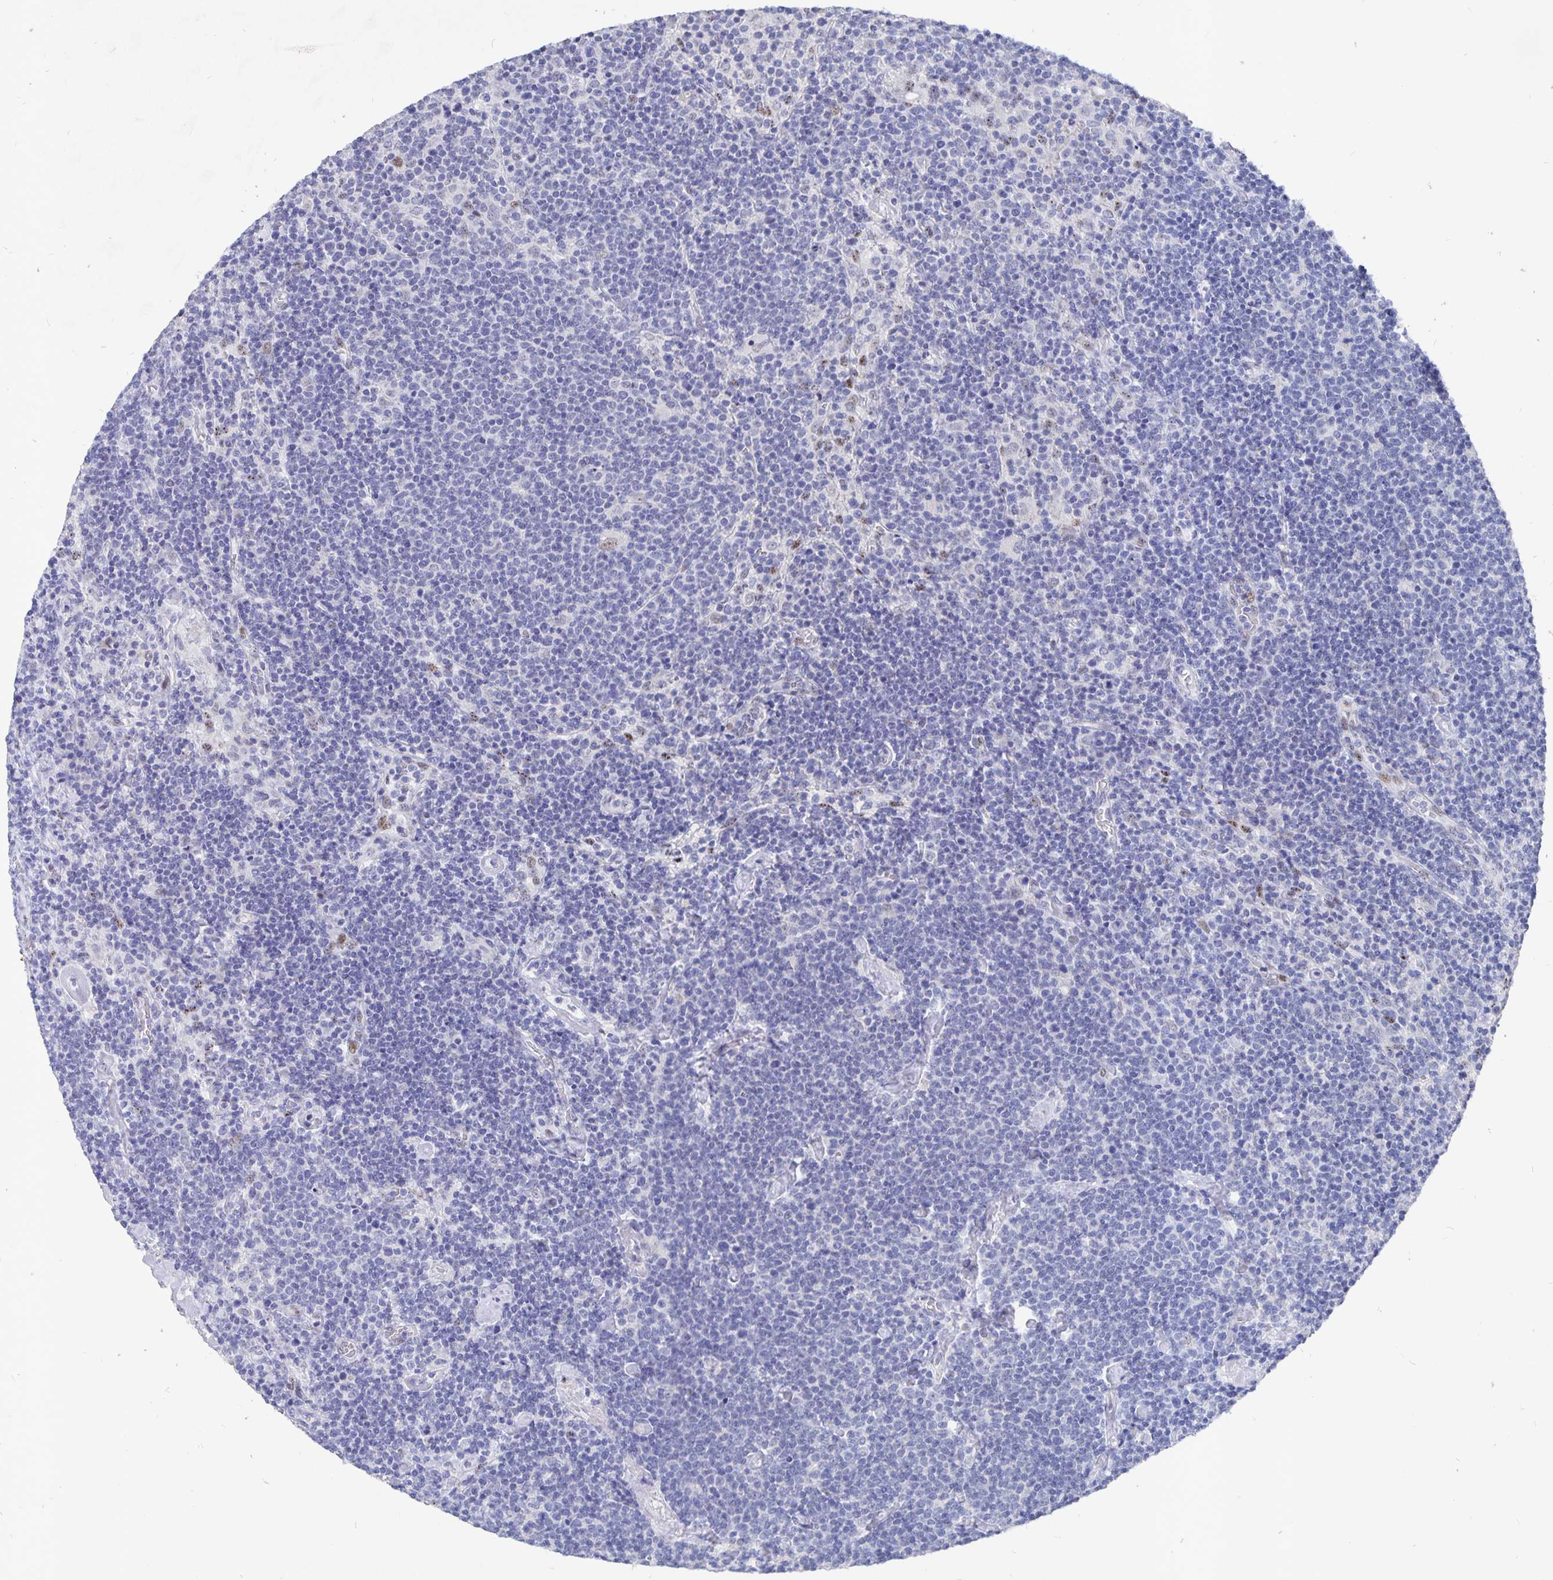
{"staining": {"intensity": "negative", "quantity": "none", "location": "none"}, "tissue": "lymphoma", "cell_type": "Tumor cells", "image_type": "cancer", "snomed": [{"axis": "morphology", "description": "Malignant lymphoma, non-Hodgkin's type, High grade"}, {"axis": "topography", "description": "Lymph node"}], "caption": "Tumor cells show no significant protein expression in lymphoma.", "gene": "SMOC1", "patient": {"sex": "male", "age": 61}}